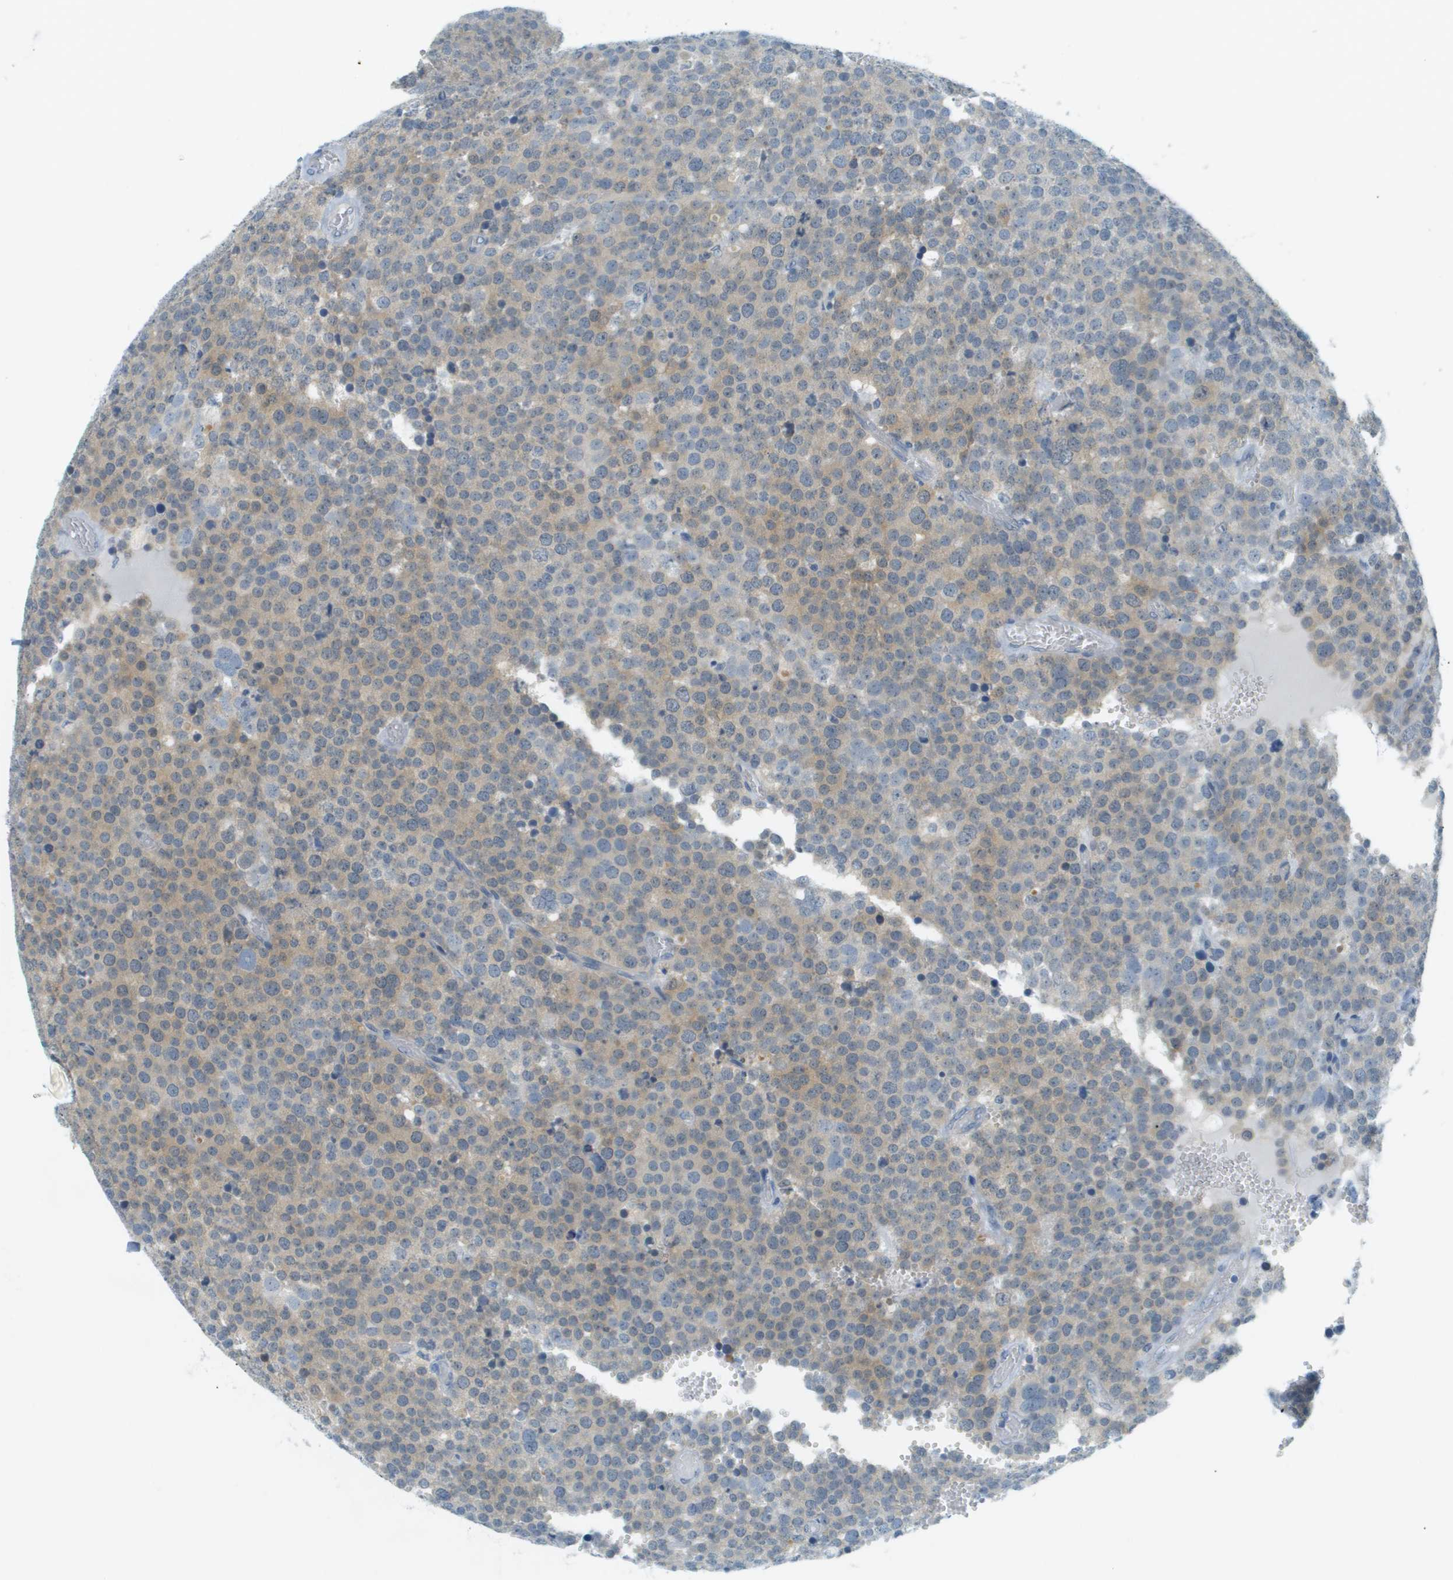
{"staining": {"intensity": "weak", "quantity": "25%-75%", "location": "cytoplasmic/membranous"}, "tissue": "testis cancer", "cell_type": "Tumor cells", "image_type": "cancer", "snomed": [{"axis": "morphology", "description": "Normal tissue, NOS"}, {"axis": "morphology", "description": "Seminoma, NOS"}, {"axis": "topography", "description": "Testis"}], "caption": "The histopathology image demonstrates staining of testis seminoma, revealing weak cytoplasmic/membranous protein staining (brown color) within tumor cells.", "gene": "SMYD5", "patient": {"sex": "male", "age": 71}}